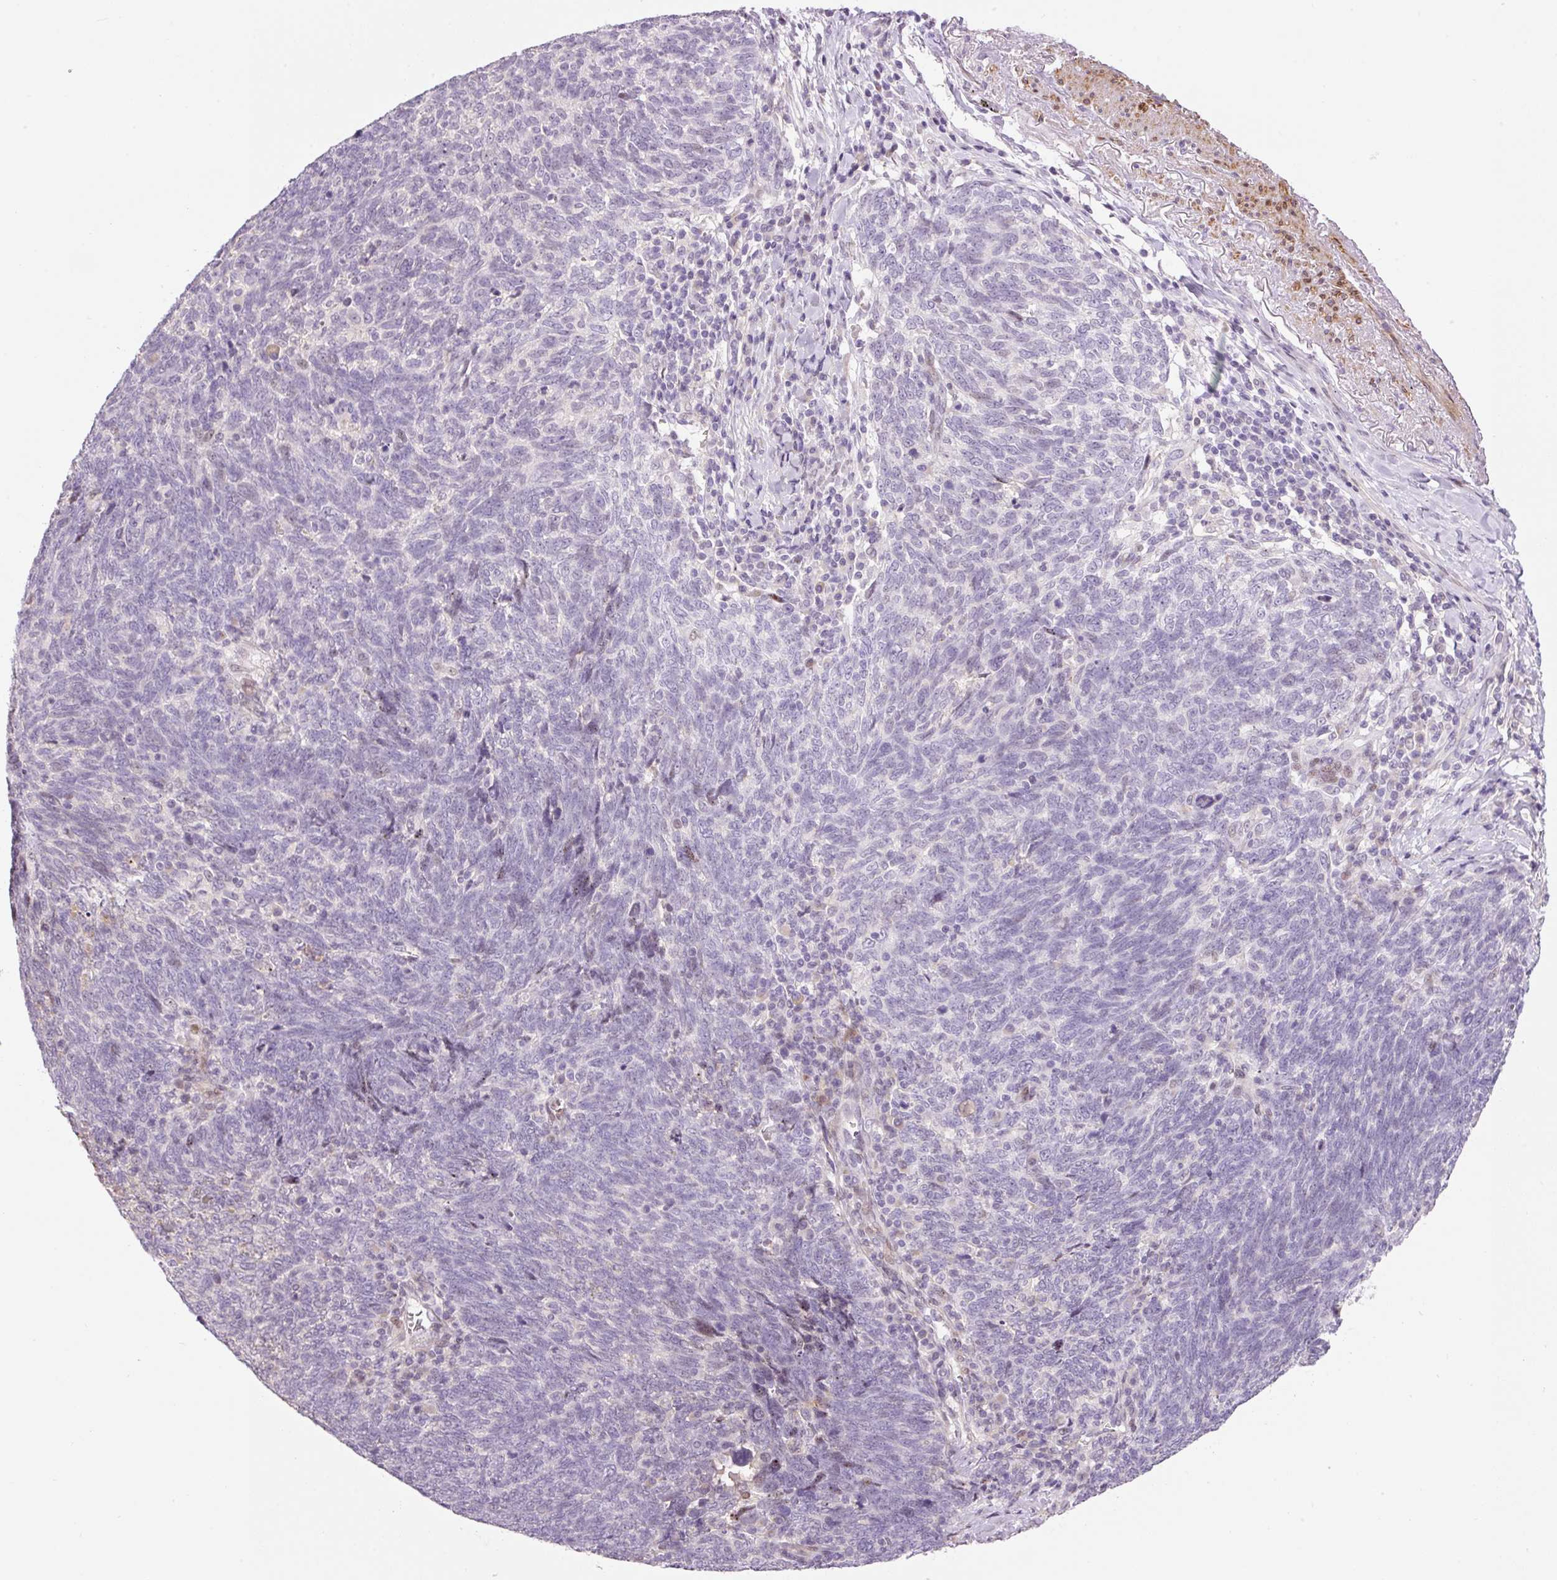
{"staining": {"intensity": "negative", "quantity": "none", "location": "none"}, "tissue": "lung cancer", "cell_type": "Tumor cells", "image_type": "cancer", "snomed": [{"axis": "morphology", "description": "Squamous cell carcinoma, NOS"}, {"axis": "topography", "description": "Lung"}], "caption": "Lung cancer was stained to show a protein in brown. There is no significant expression in tumor cells.", "gene": "HNF1A", "patient": {"sex": "female", "age": 72}}